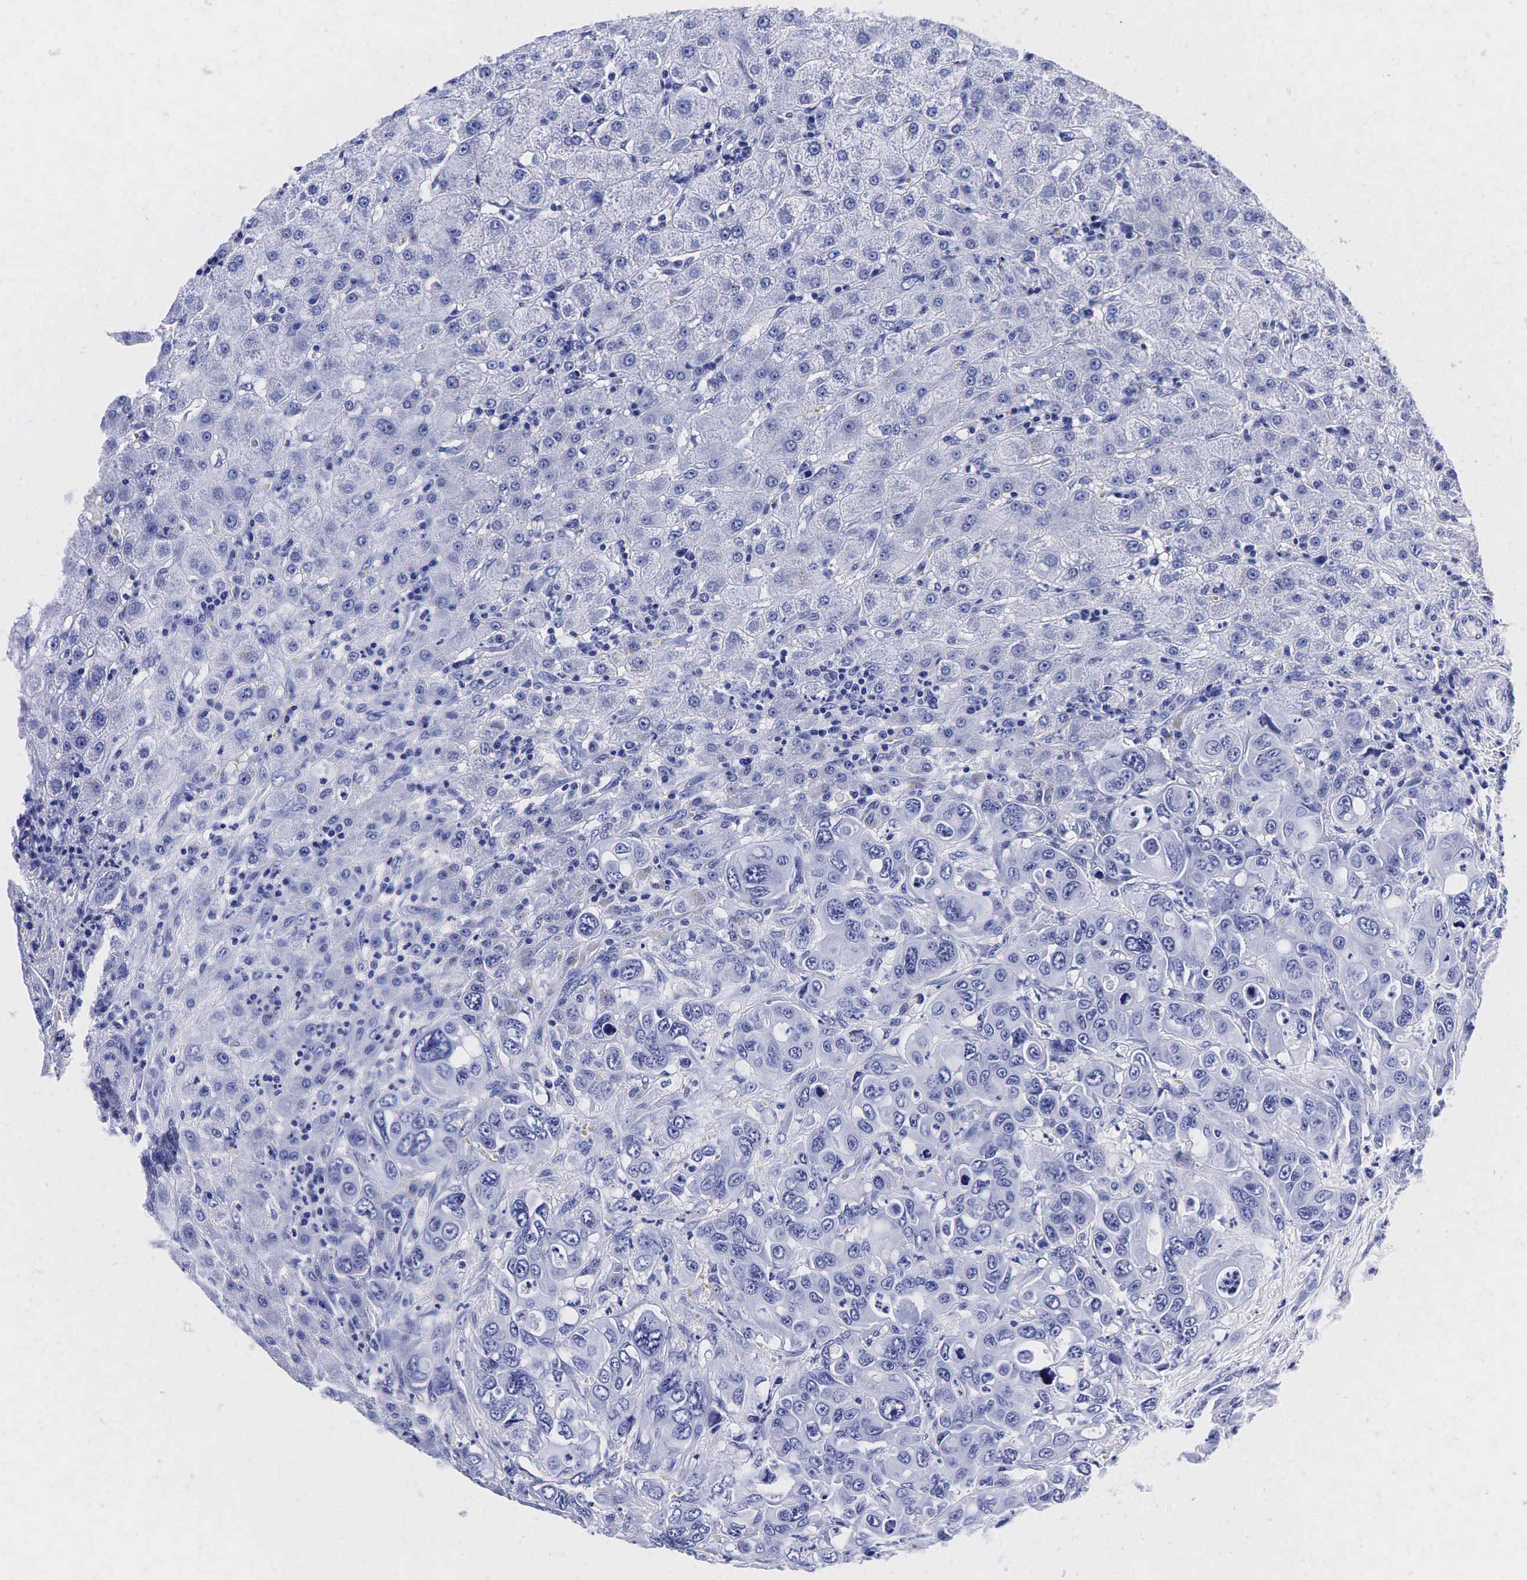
{"staining": {"intensity": "negative", "quantity": "none", "location": "none"}, "tissue": "liver", "cell_type": "Cholangiocytes", "image_type": "normal", "snomed": [{"axis": "morphology", "description": "Normal tissue, NOS"}, {"axis": "topography", "description": "Liver"}], "caption": "Protein analysis of benign liver shows no significant staining in cholangiocytes.", "gene": "ACP3", "patient": {"sex": "female", "age": 79}}